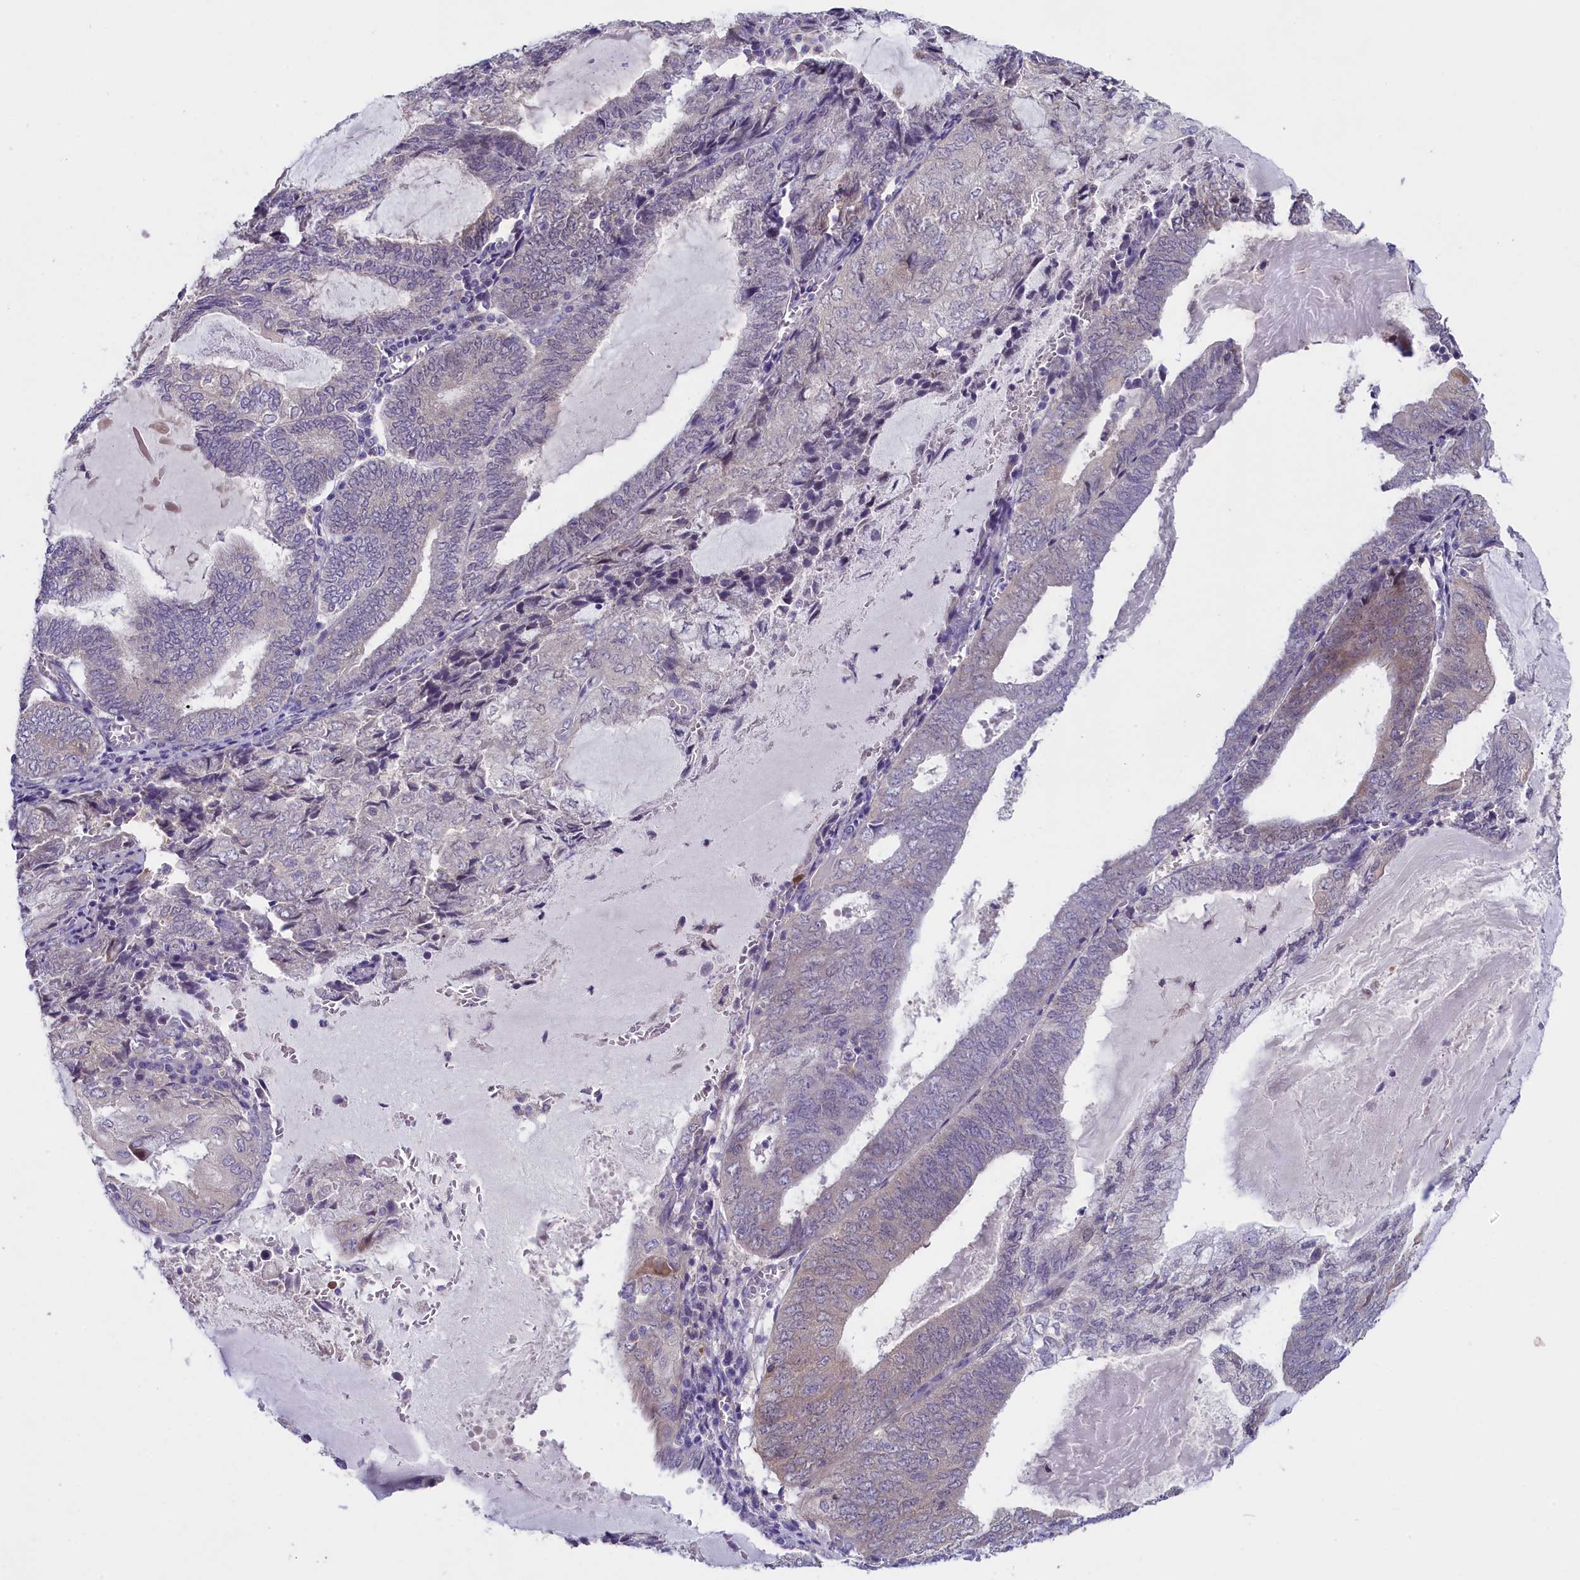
{"staining": {"intensity": "negative", "quantity": "none", "location": "none"}, "tissue": "endometrial cancer", "cell_type": "Tumor cells", "image_type": "cancer", "snomed": [{"axis": "morphology", "description": "Adenocarcinoma, NOS"}, {"axis": "topography", "description": "Endometrium"}], "caption": "Histopathology image shows no protein expression in tumor cells of endometrial cancer (adenocarcinoma) tissue.", "gene": "ENPP6", "patient": {"sex": "female", "age": 81}}